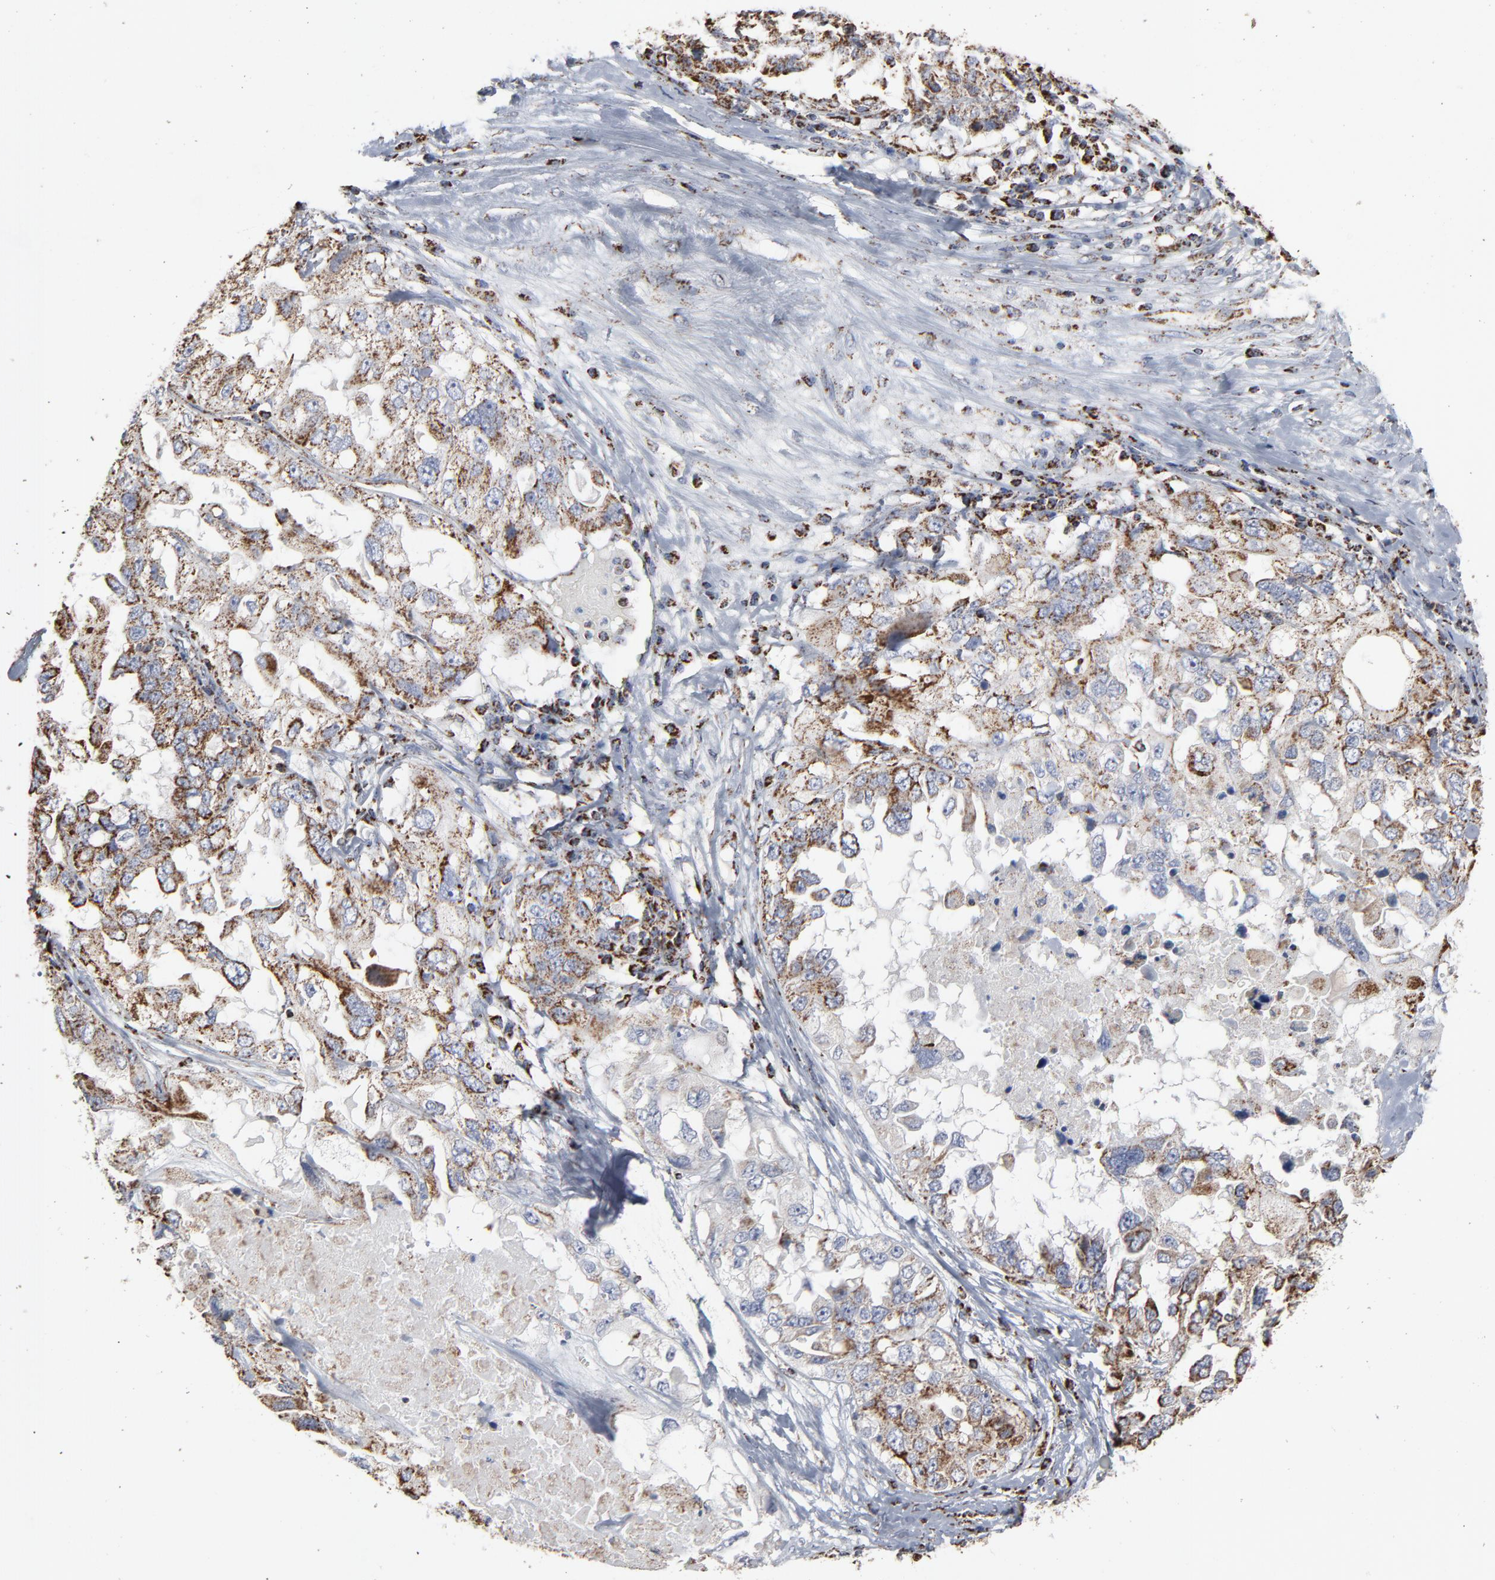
{"staining": {"intensity": "strong", "quantity": ">75%", "location": "cytoplasmic/membranous"}, "tissue": "ovarian cancer", "cell_type": "Tumor cells", "image_type": "cancer", "snomed": [{"axis": "morphology", "description": "Cystadenocarcinoma, serous, NOS"}, {"axis": "topography", "description": "Ovary"}], "caption": "An IHC photomicrograph of neoplastic tissue is shown. Protein staining in brown highlights strong cytoplasmic/membranous positivity in ovarian serous cystadenocarcinoma within tumor cells. (DAB = brown stain, brightfield microscopy at high magnification).", "gene": "UQCRC1", "patient": {"sex": "female", "age": 82}}